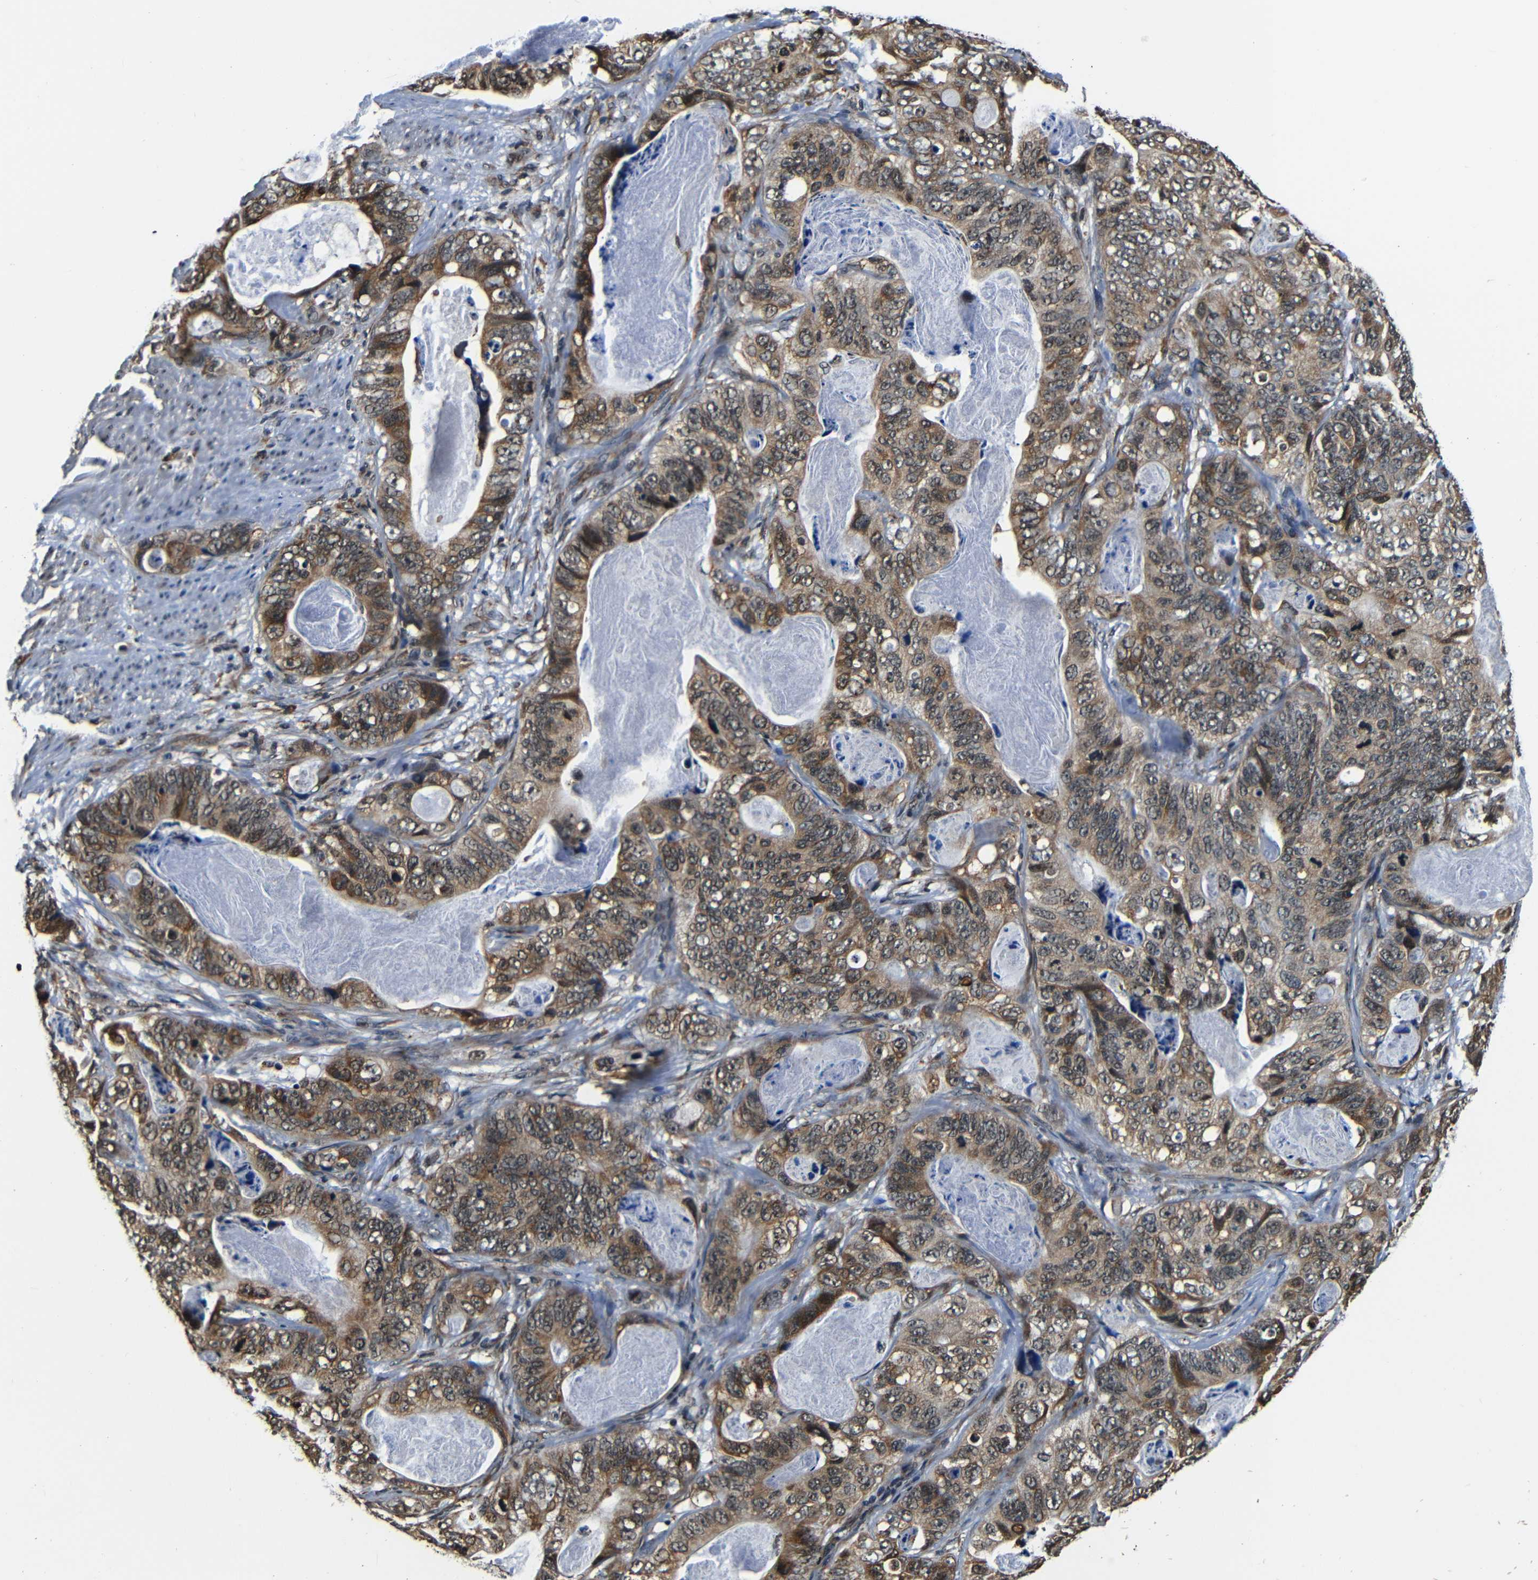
{"staining": {"intensity": "moderate", "quantity": ">75%", "location": "cytoplasmic/membranous"}, "tissue": "stomach cancer", "cell_type": "Tumor cells", "image_type": "cancer", "snomed": [{"axis": "morphology", "description": "Adenocarcinoma, NOS"}, {"axis": "topography", "description": "Stomach"}], "caption": "Protein expression analysis of stomach cancer (adenocarcinoma) reveals moderate cytoplasmic/membranous expression in approximately >75% of tumor cells.", "gene": "NCBP3", "patient": {"sex": "female", "age": 89}}